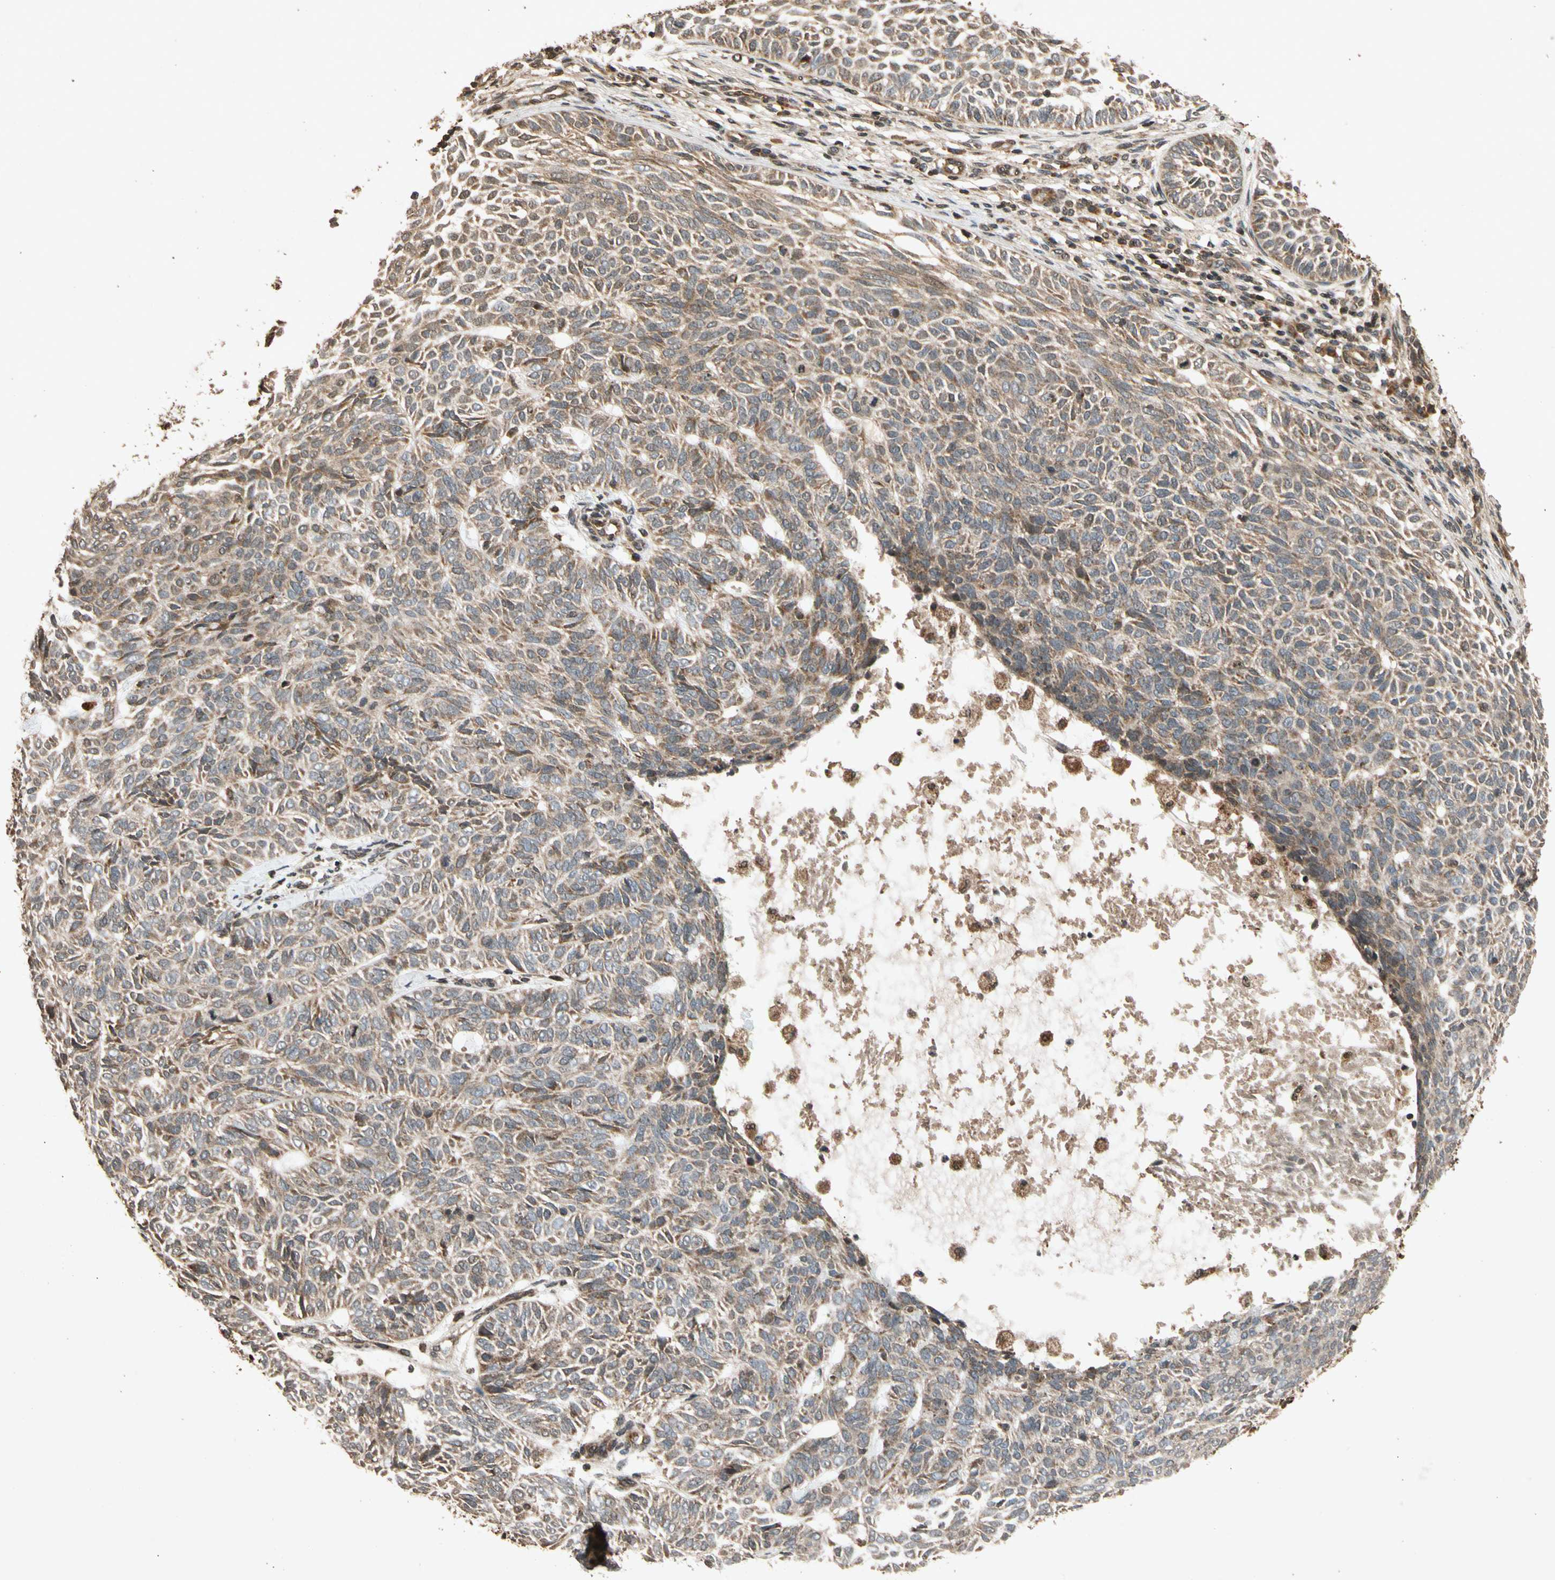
{"staining": {"intensity": "moderate", "quantity": ">75%", "location": "cytoplasmic/membranous"}, "tissue": "skin cancer", "cell_type": "Tumor cells", "image_type": "cancer", "snomed": [{"axis": "morphology", "description": "Basal cell carcinoma"}, {"axis": "topography", "description": "Skin"}], "caption": "Protein staining reveals moderate cytoplasmic/membranous positivity in about >75% of tumor cells in skin cancer.", "gene": "TXN2", "patient": {"sex": "male", "age": 87}}